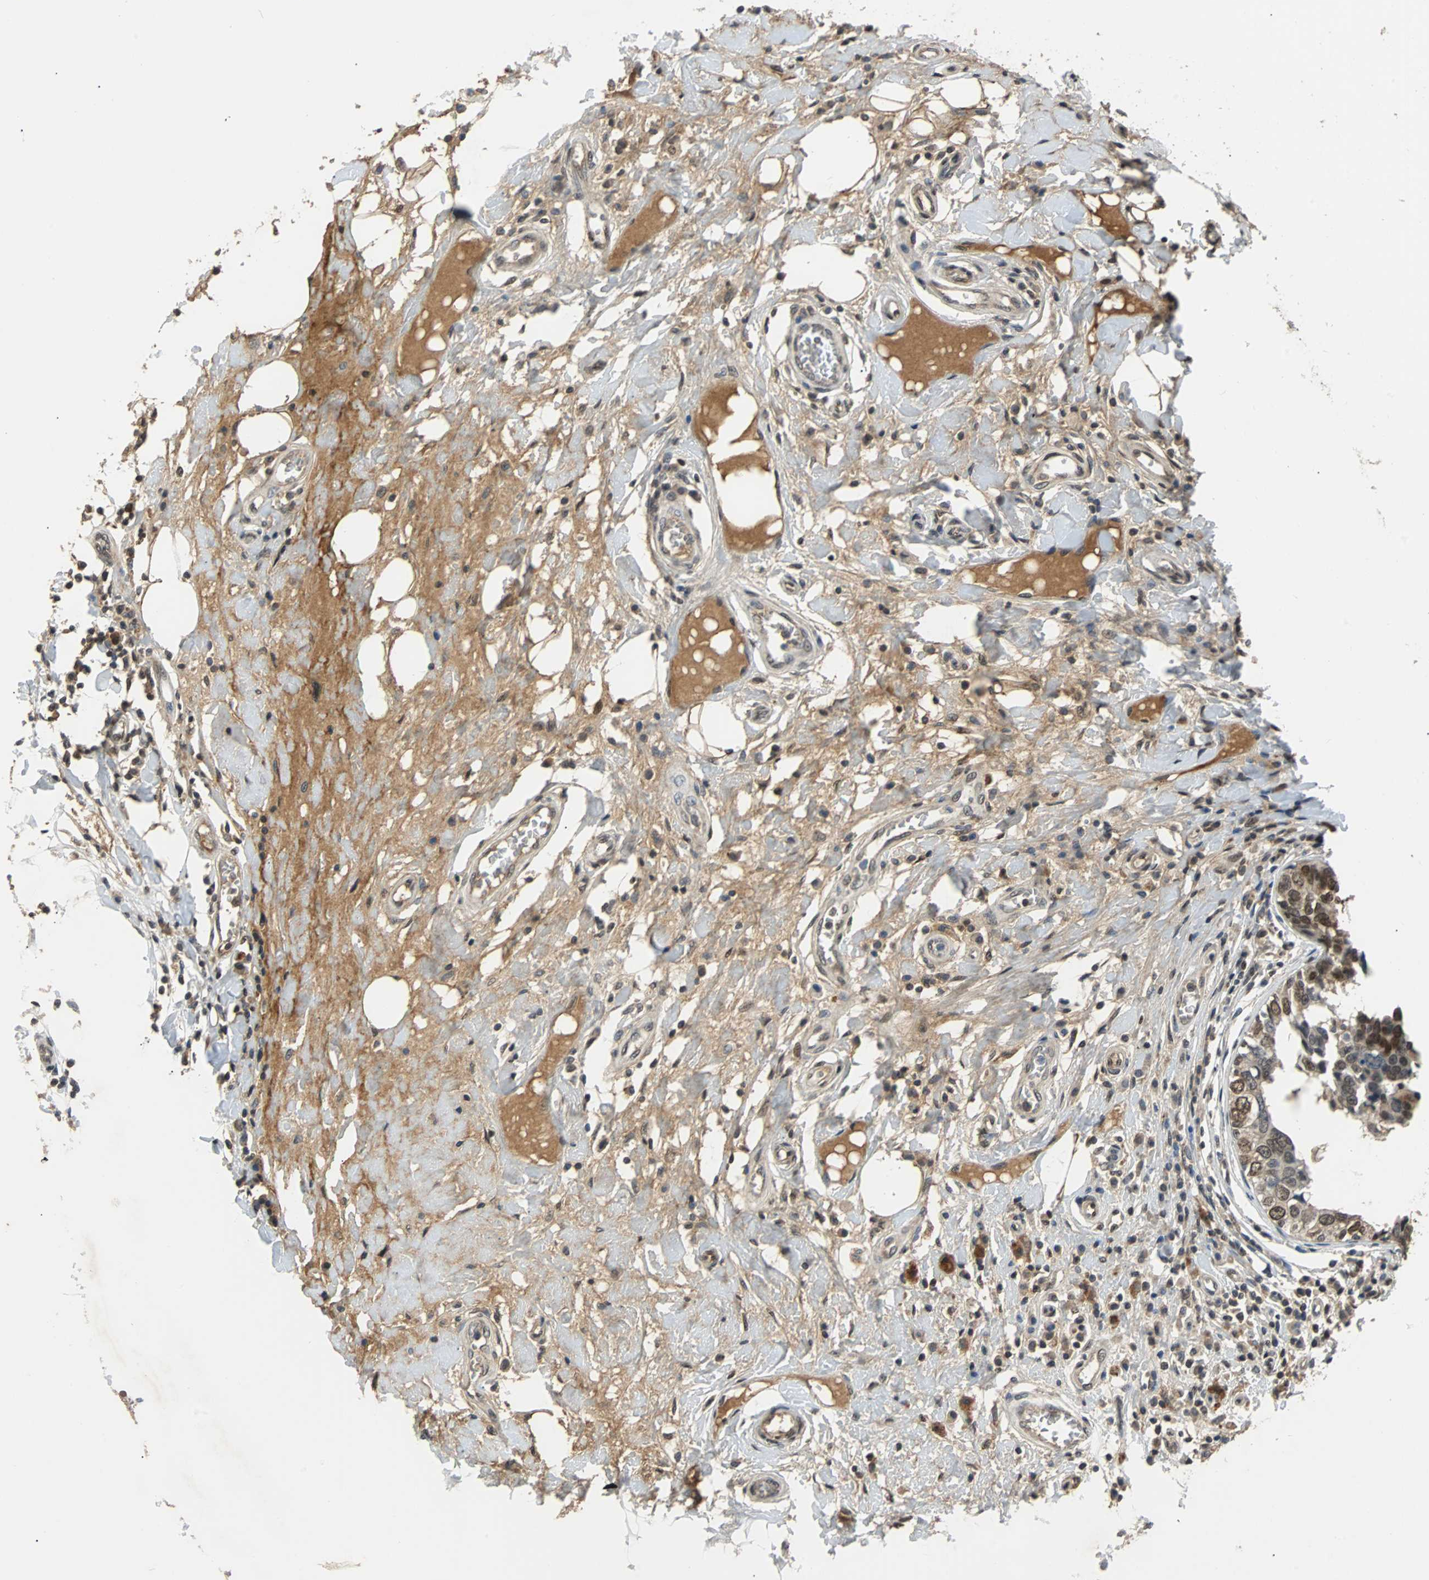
{"staining": {"intensity": "moderate", "quantity": ">75%", "location": "cytoplasmic/membranous,nuclear"}, "tissue": "breast cancer", "cell_type": "Tumor cells", "image_type": "cancer", "snomed": [{"axis": "morphology", "description": "Duct carcinoma"}, {"axis": "topography", "description": "Breast"}], "caption": "Protein expression analysis of human breast cancer (infiltrating ductal carcinoma) reveals moderate cytoplasmic/membranous and nuclear expression in about >75% of tumor cells.", "gene": "PHC1", "patient": {"sex": "female", "age": 27}}